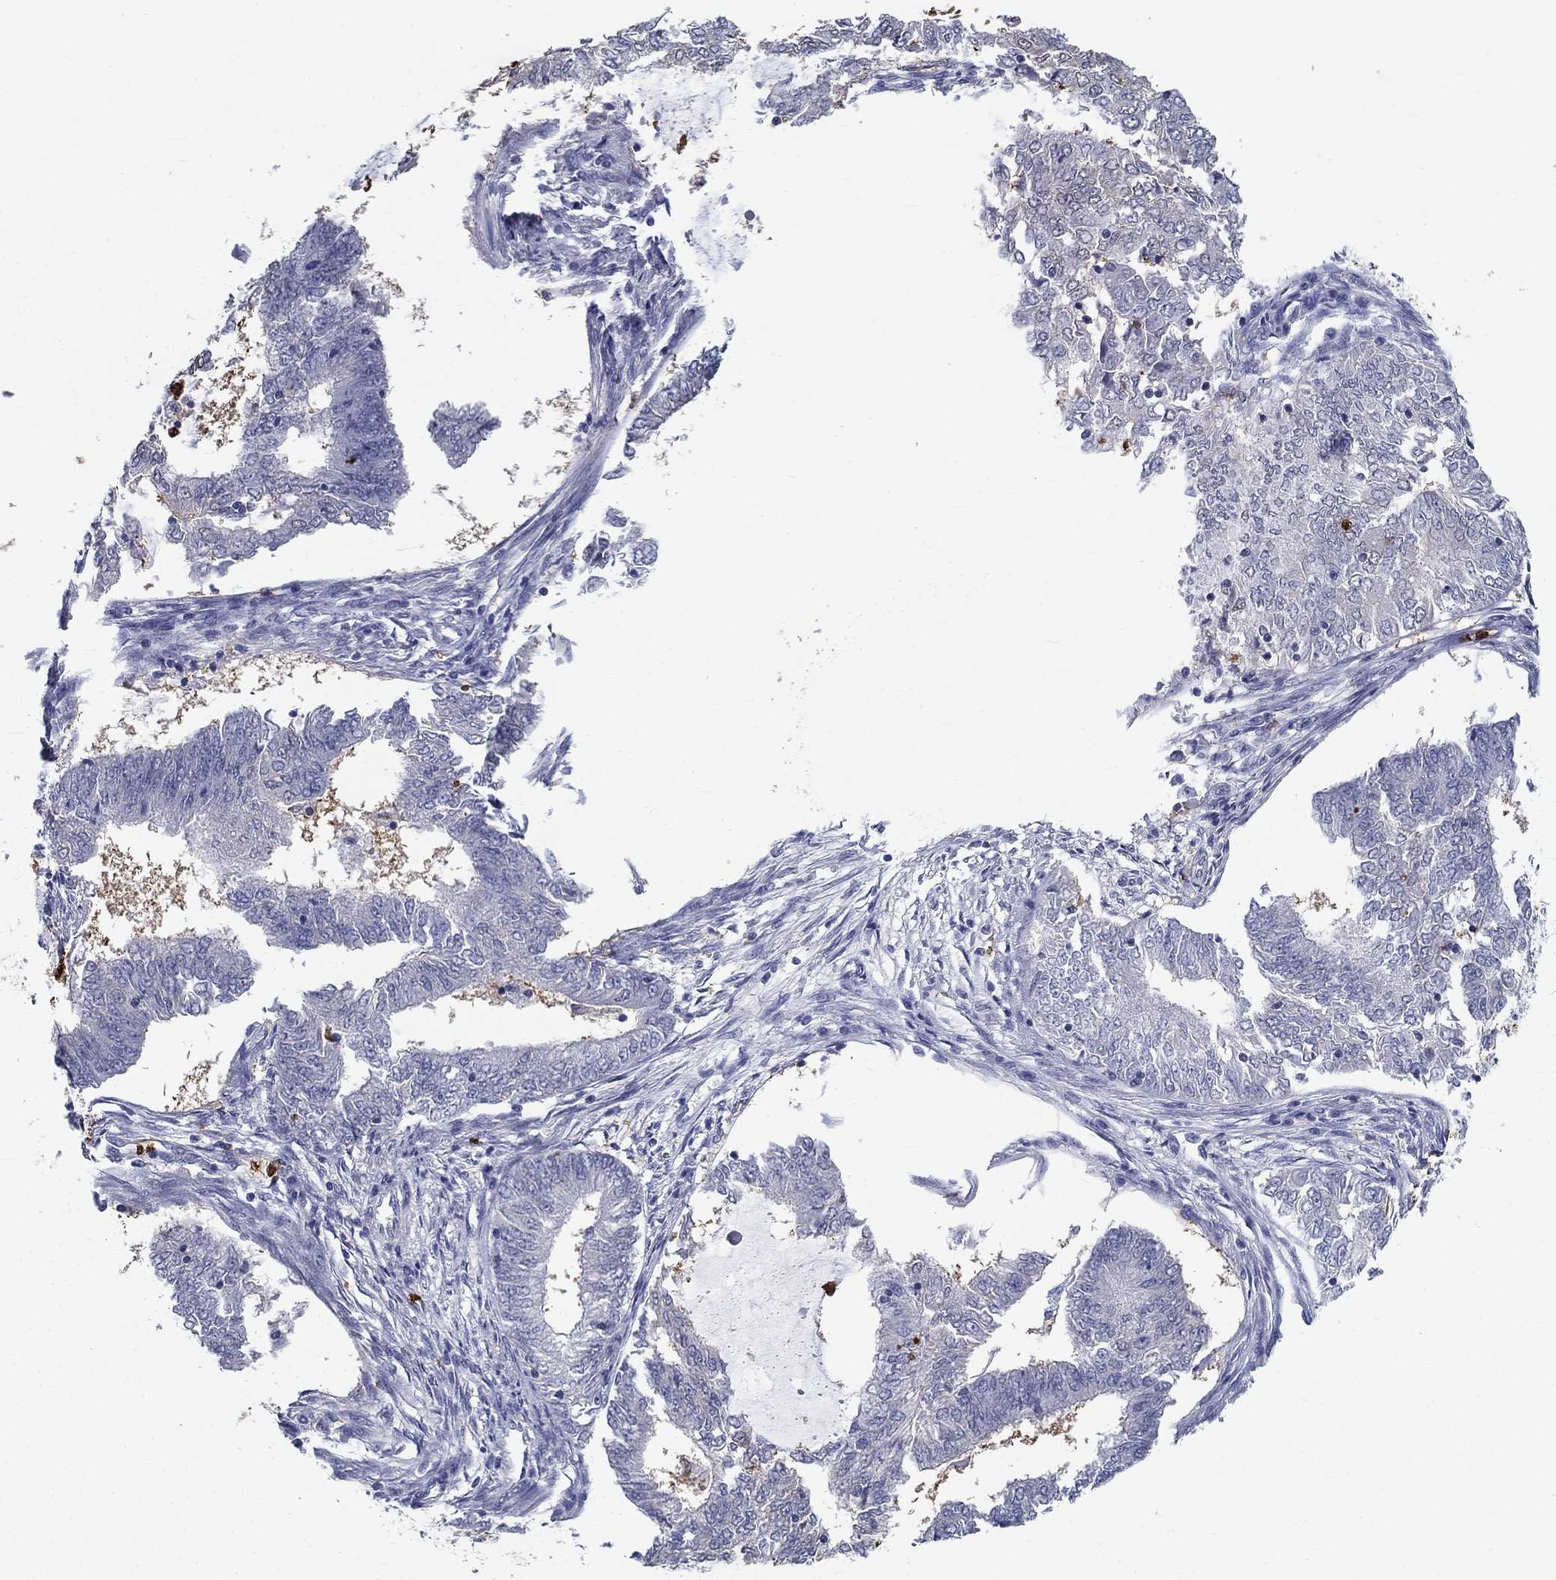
{"staining": {"intensity": "negative", "quantity": "none", "location": "none"}, "tissue": "endometrial cancer", "cell_type": "Tumor cells", "image_type": "cancer", "snomed": [{"axis": "morphology", "description": "Adenocarcinoma, NOS"}, {"axis": "topography", "description": "Endometrium"}], "caption": "Tumor cells are negative for protein expression in human adenocarcinoma (endometrial).", "gene": "IGSF8", "patient": {"sex": "female", "age": 62}}